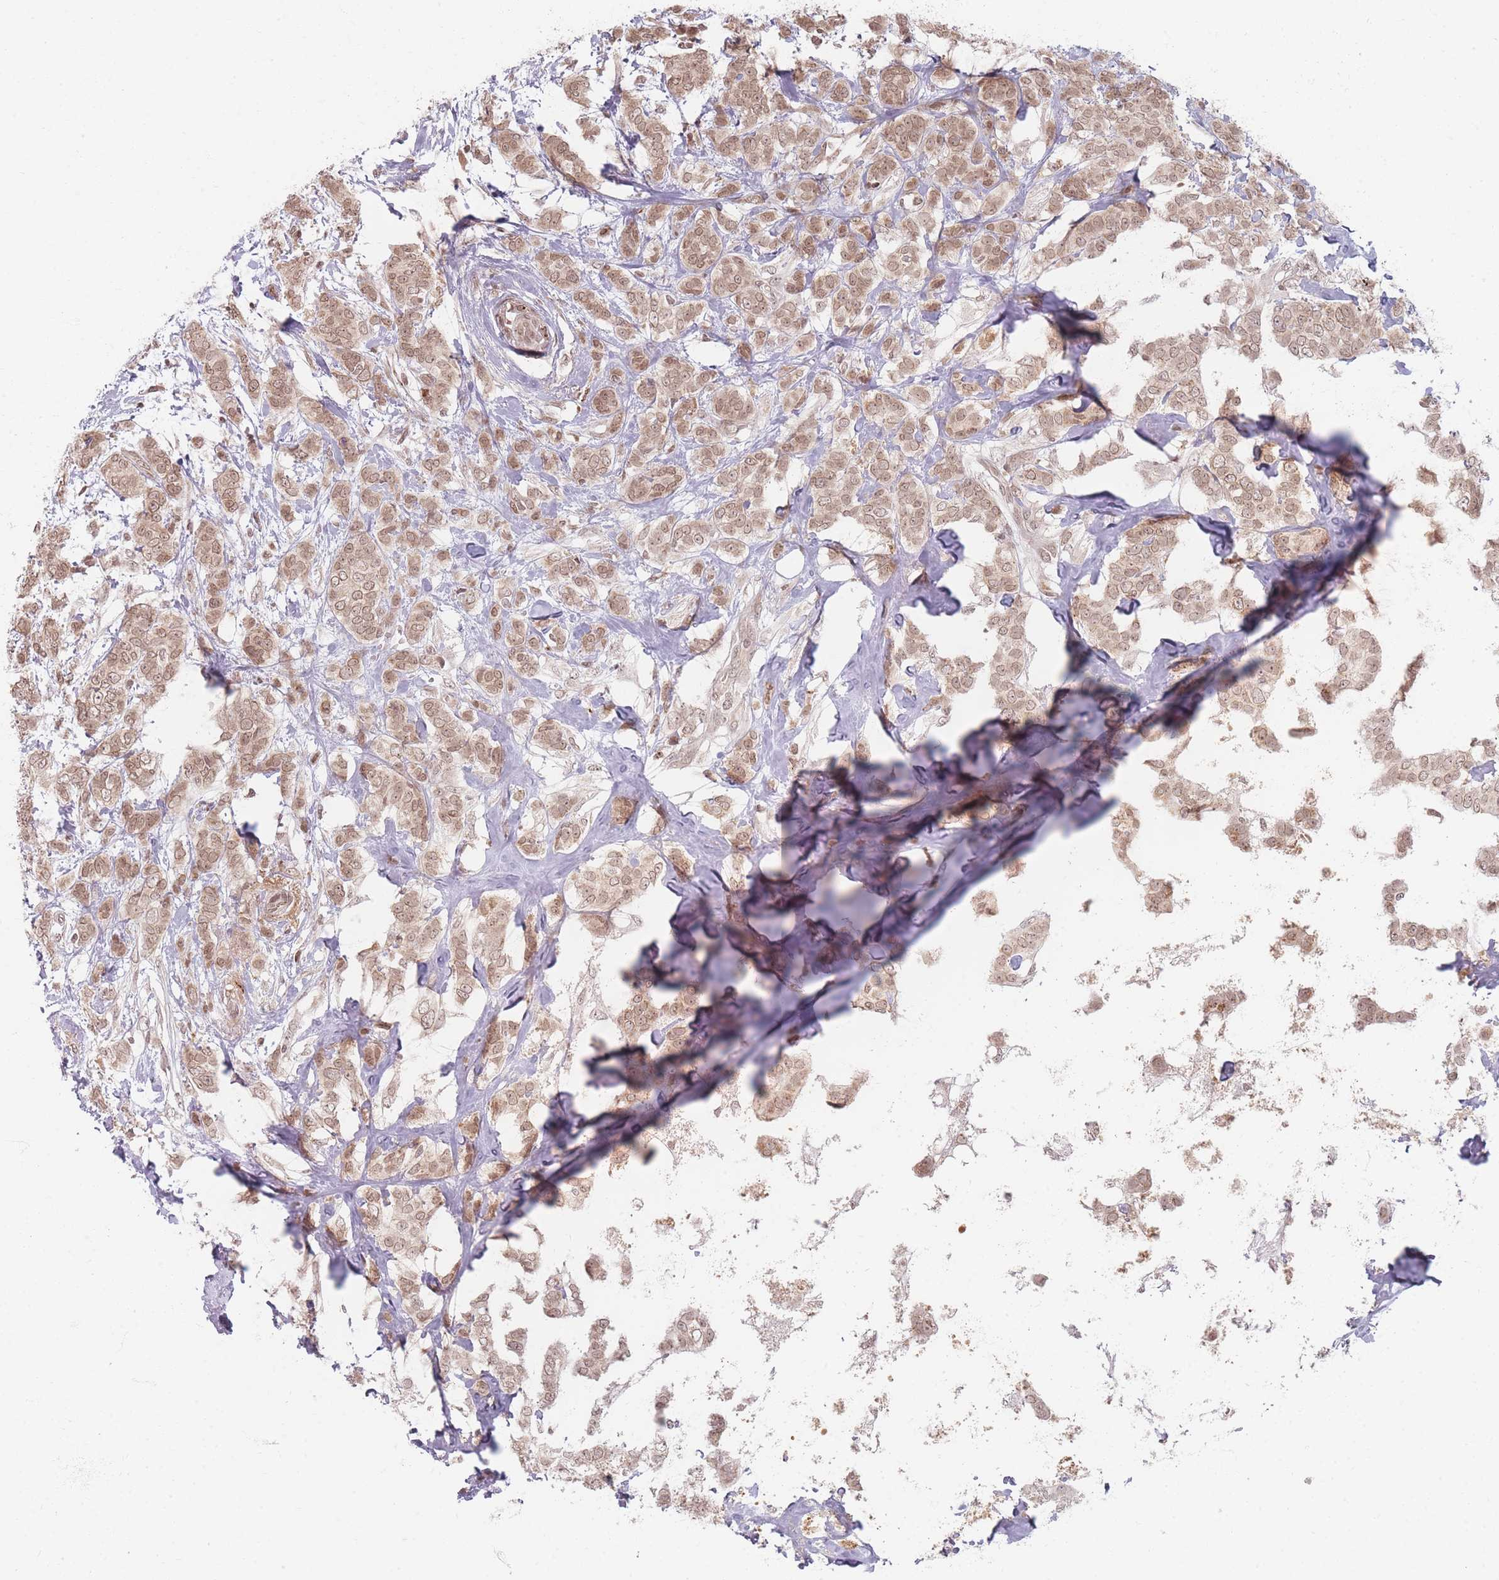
{"staining": {"intensity": "moderate", "quantity": ">75%", "location": "cytoplasmic/membranous,nuclear"}, "tissue": "breast cancer", "cell_type": "Tumor cells", "image_type": "cancer", "snomed": [{"axis": "morphology", "description": "Duct carcinoma"}, {"axis": "topography", "description": "Breast"}], "caption": "An immunohistochemistry micrograph of tumor tissue is shown. Protein staining in brown shows moderate cytoplasmic/membranous and nuclear positivity in infiltrating ductal carcinoma (breast) within tumor cells.", "gene": "SPATA45", "patient": {"sex": "female", "age": 72}}